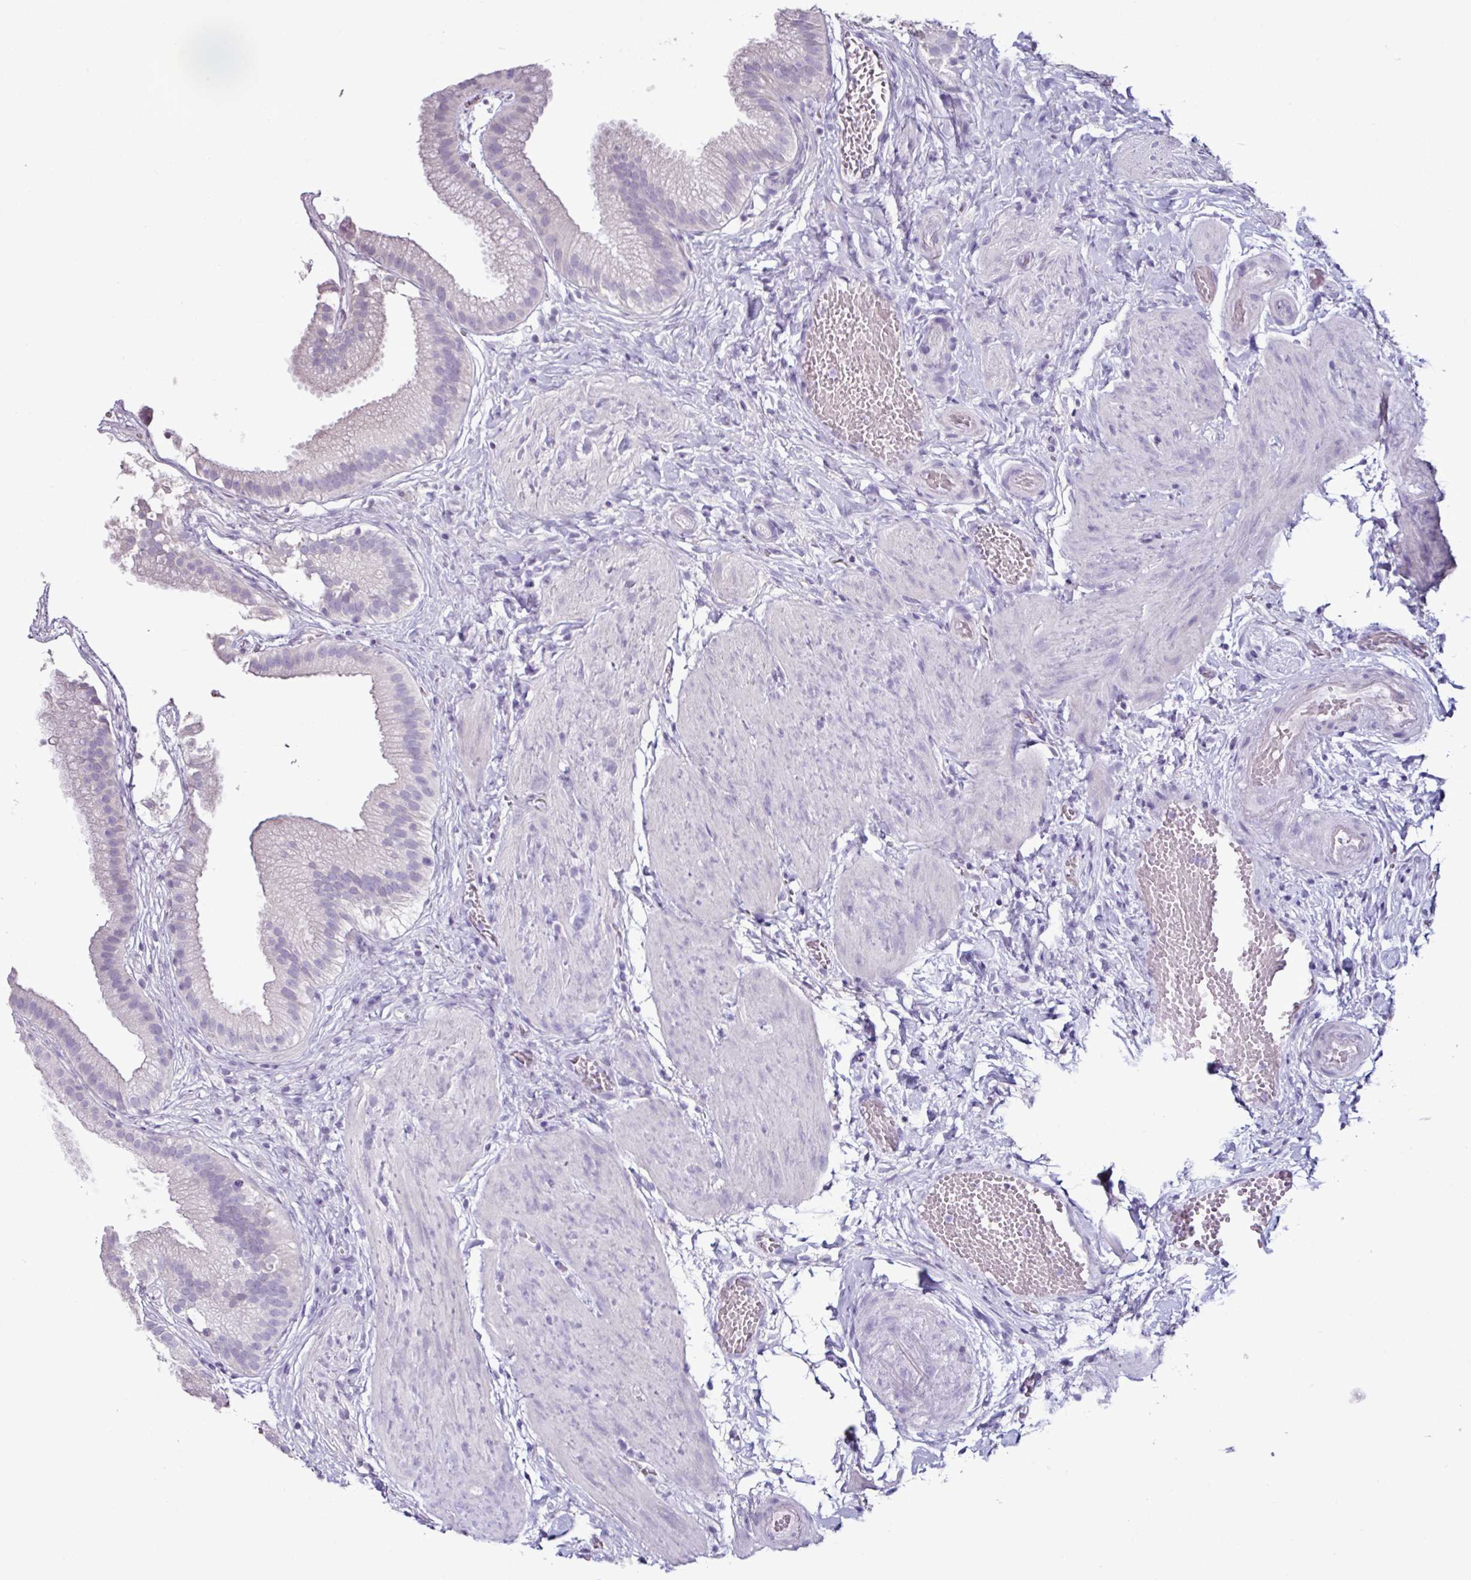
{"staining": {"intensity": "negative", "quantity": "none", "location": "none"}, "tissue": "gallbladder", "cell_type": "Glandular cells", "image_type": "normal", "snomed": [{"axis": "morphology", "description": "Normal tissue, NOS"}, {"axis": "topography", "description": "Gallbladder"}], "caption": "Immunohistochemical staining of normal human gallbladder exhibits no significant staining in glandular cells.", "gene": "GLP2R", "patient": {"sex": "female", "age": 63}}